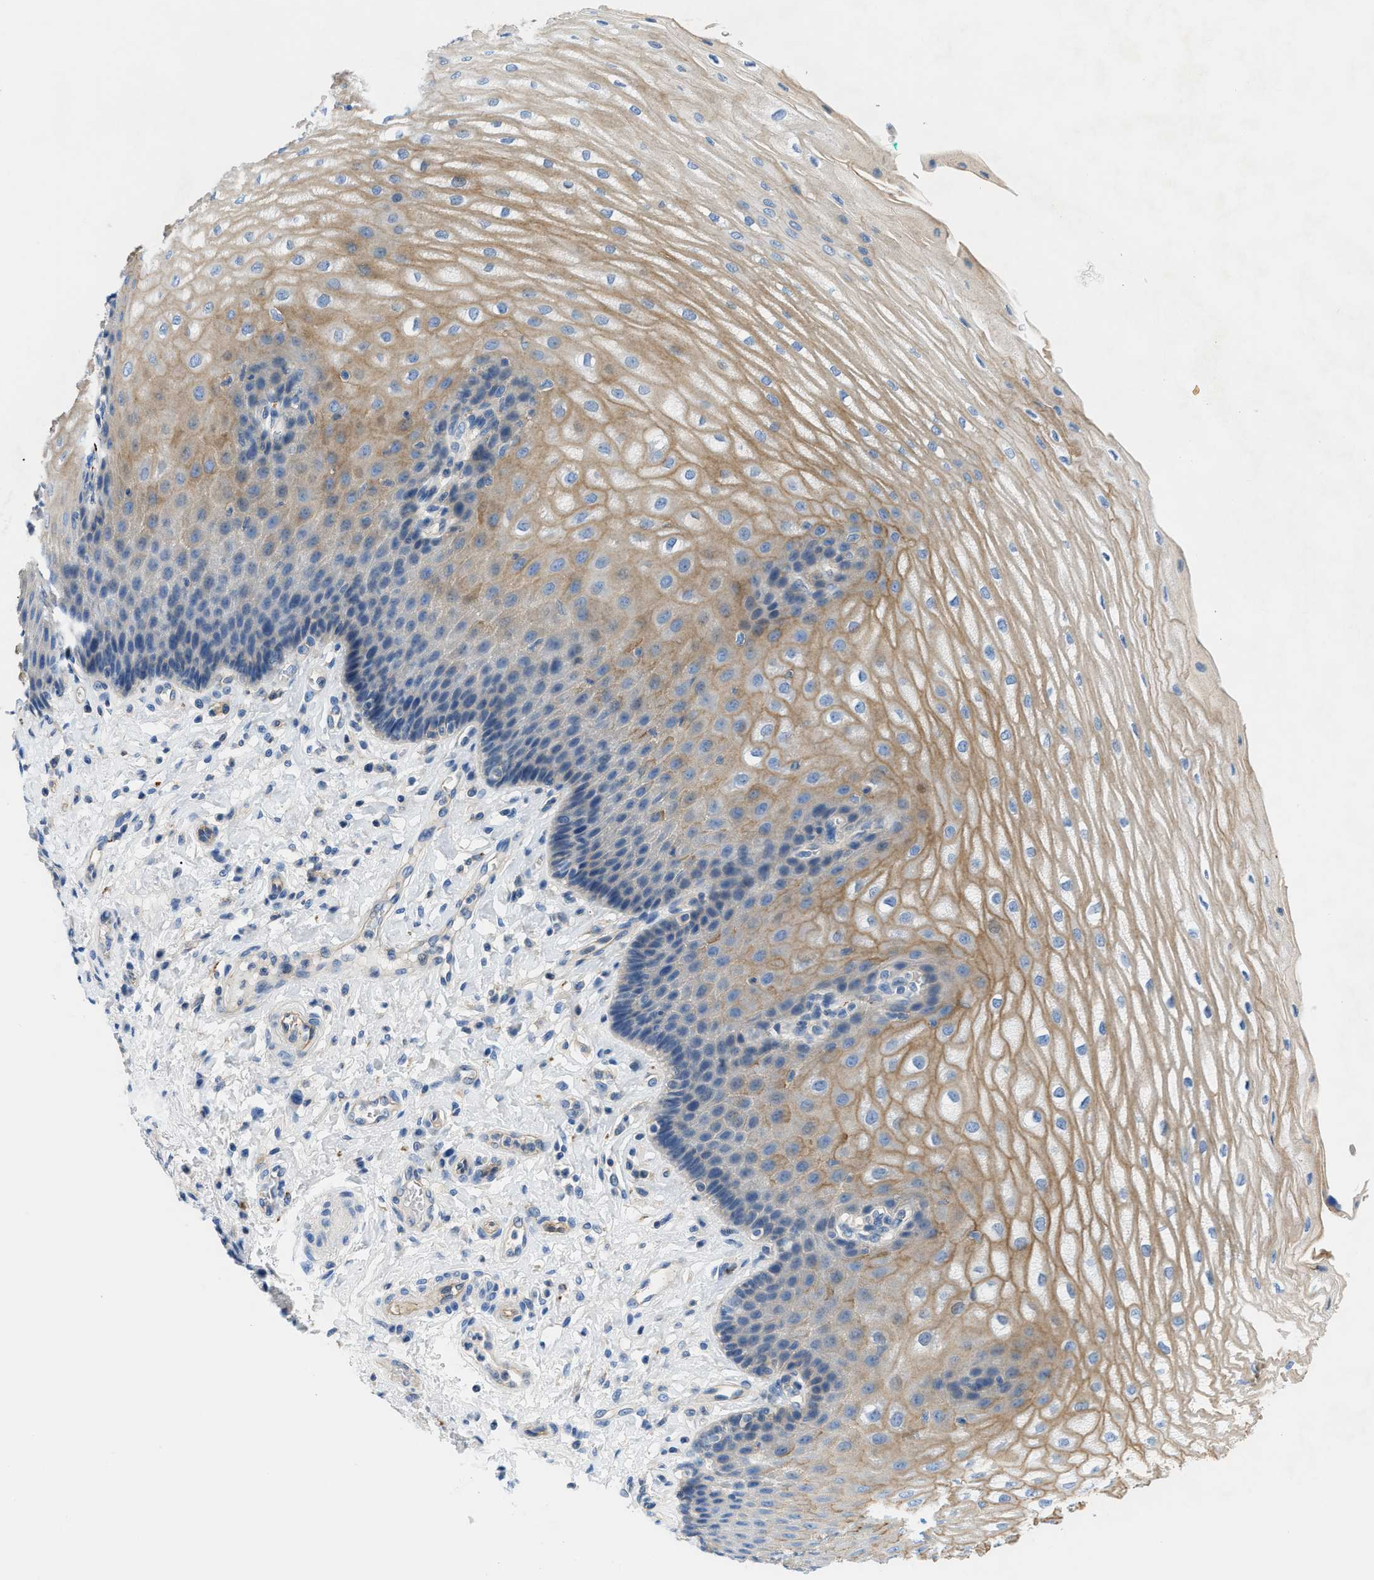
{"staining": {"intensity": "moderate", "quantity": ">75%", "location": "cytoplasmic/membranous"}, "tissue": "esophagus", "cell_type": "Squamous epithelial cells", "image_type": "normal", "snomed": [{"axis": "morphology", "description": "Normal tissue, NOS"}, {"axis": "morphology", "description": "Squamous cell carcinoma, NOS"}, {"axis": "topography", "description": "Esophagus"}], "caption": "High-power microscopy captured an immunohistochemistry photomicrograph of normal esophagus, revealing moderate cytoplasmic/membranous staining in about >75% of squamous epithelial cells.", "gene": "ORAI1", "patient": {"sex": "male", "age": 65}}